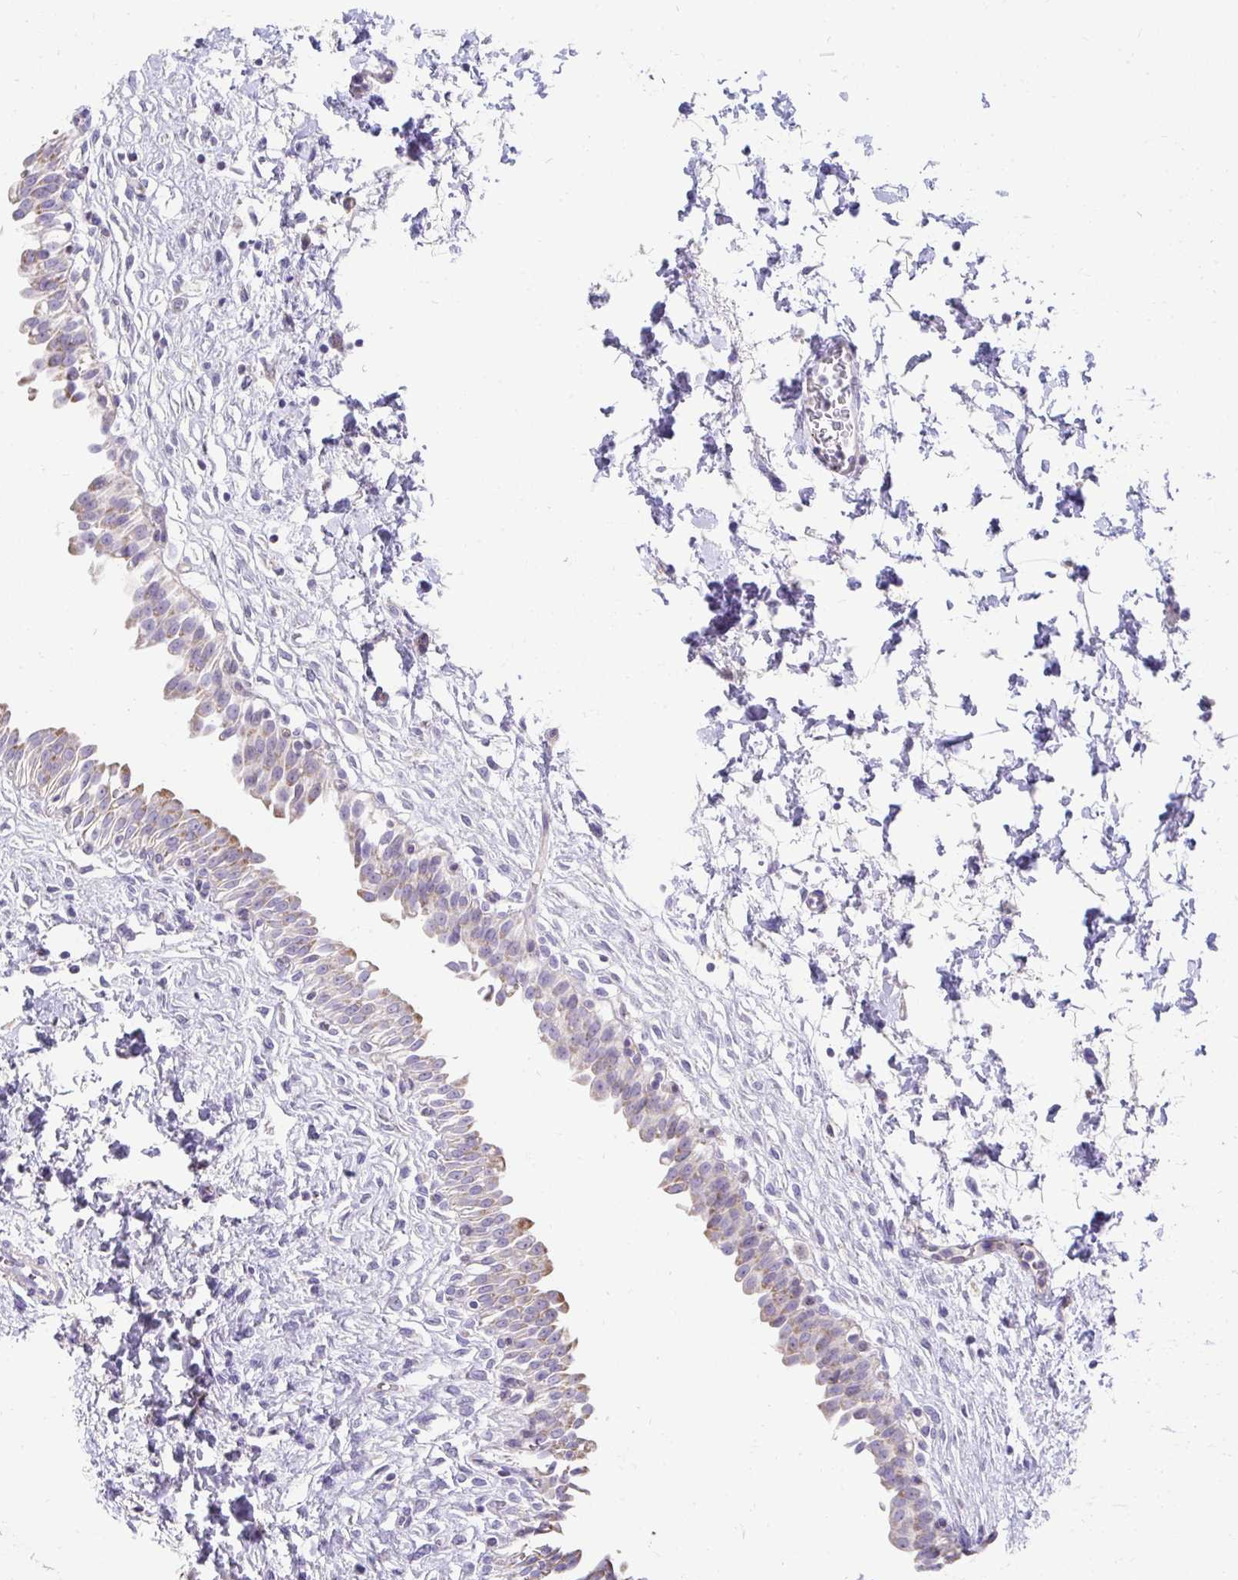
{"staining": {"intensity": "weak", "quantity": "25%-75%", "location": "cytoplasmic/membranous"}, "tissue": "urinary bladder", "cell_type": "Urothelial cells", "image_type": "normal", "snomed": [{"axis": "morphology", "description": "Normal tissue, NOS"}, {"axis": "topography", "description": "Urinary bladder"}], "caption": "A brown stain shows weak cytoplasmic/membranous staining of a protein in urothelial cells of benign urinary bladder. (DAB = brown stain, brightfield microscopy at high magnification).", "gene": "PRRG3", "patient": {"sex": "male", "age": 37}}